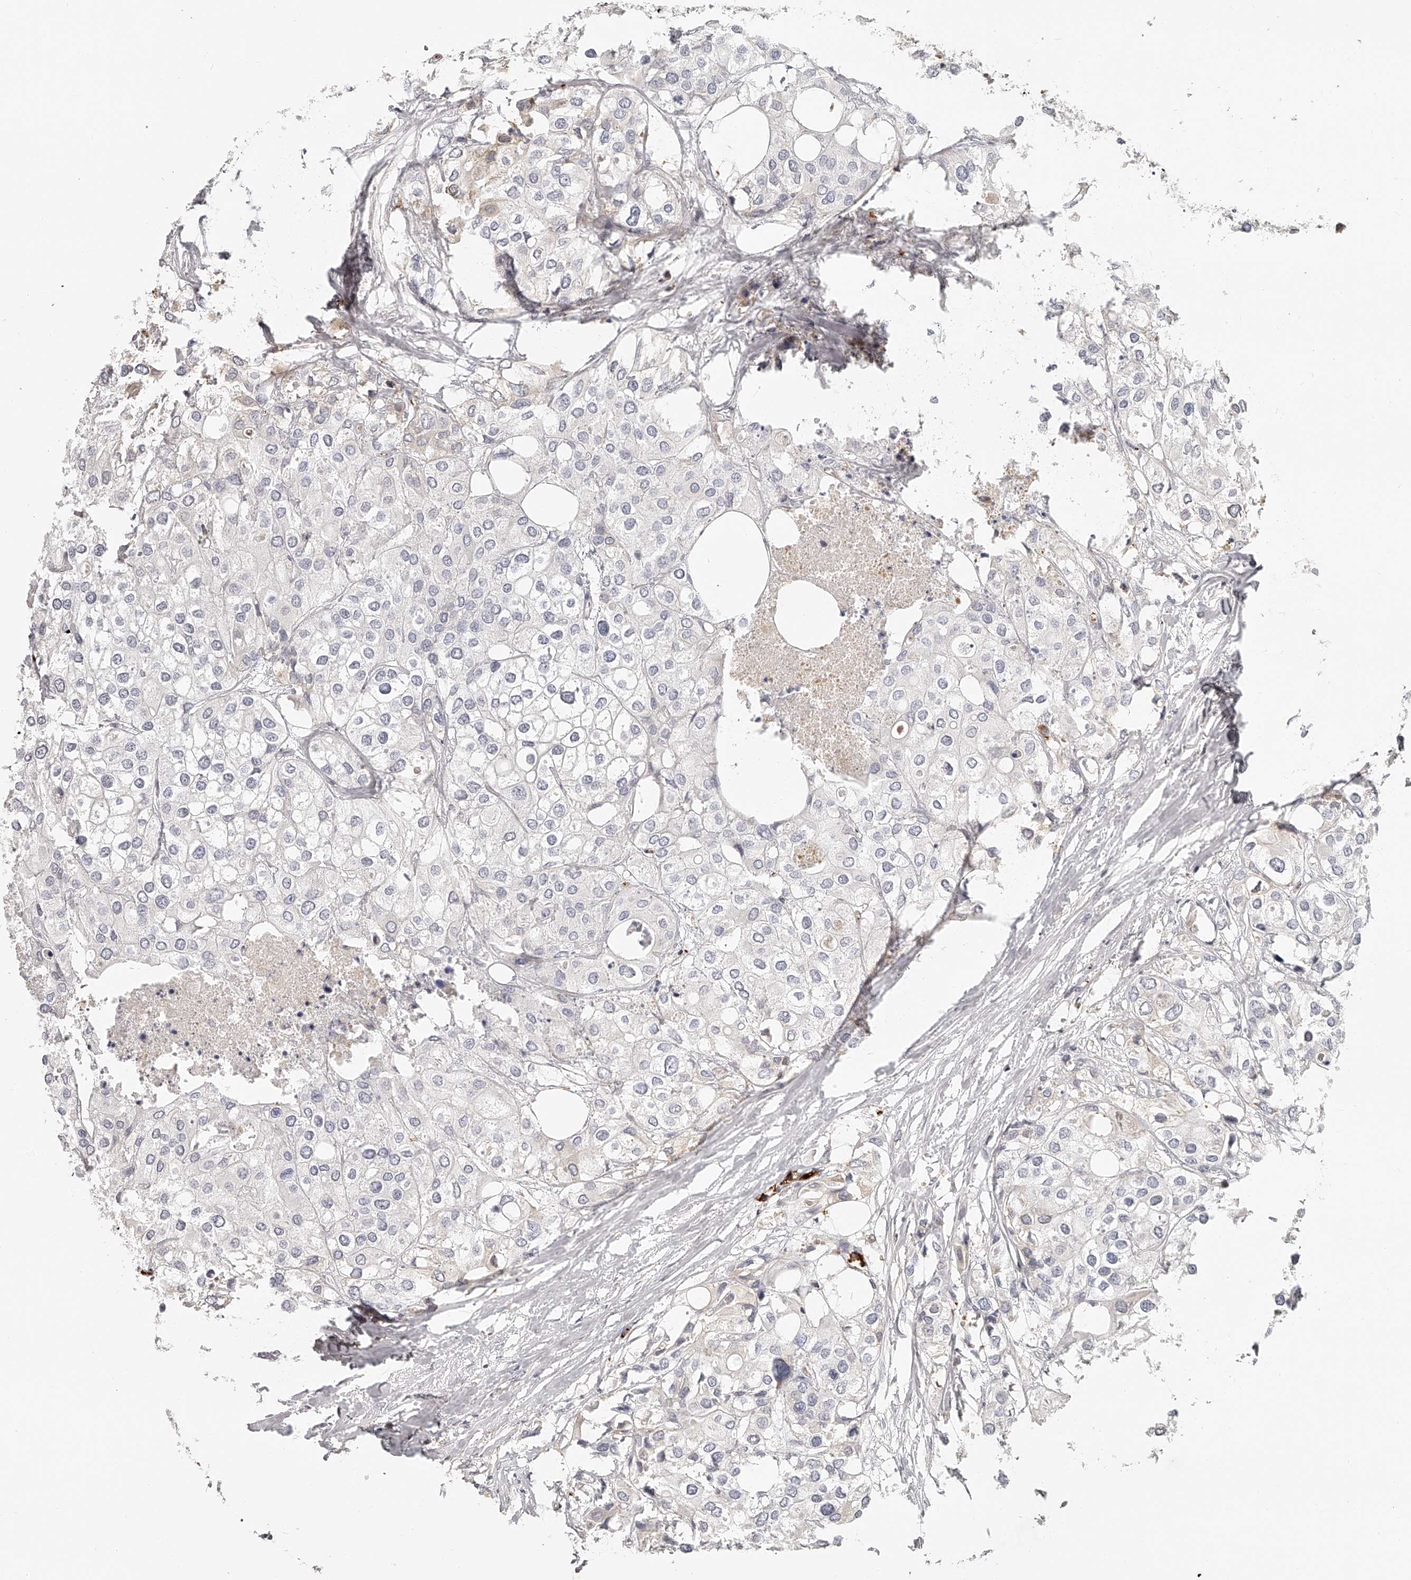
{"staining": {"intensity": "negative", "quantity": "none", "location": "none"}, "tissue": "urothelial cancer", "cell_type": "Tumor cells", "image_type": "cancer", "snomed": [{"axis": "morphology", "description": "Urothelial carcinoma, High grade"}, {"axis": "topography", "description": "Urinary bladder"}], "caption": "IHC of urothelial carcinoma (high-grade) reveals no expression in tumor cells. (DAB (3,3'-diaminobenzidine) immunohistochemistry, high magnification).", "gene": "ITGB3", "patient": {"sex": "male", "age": 64}}